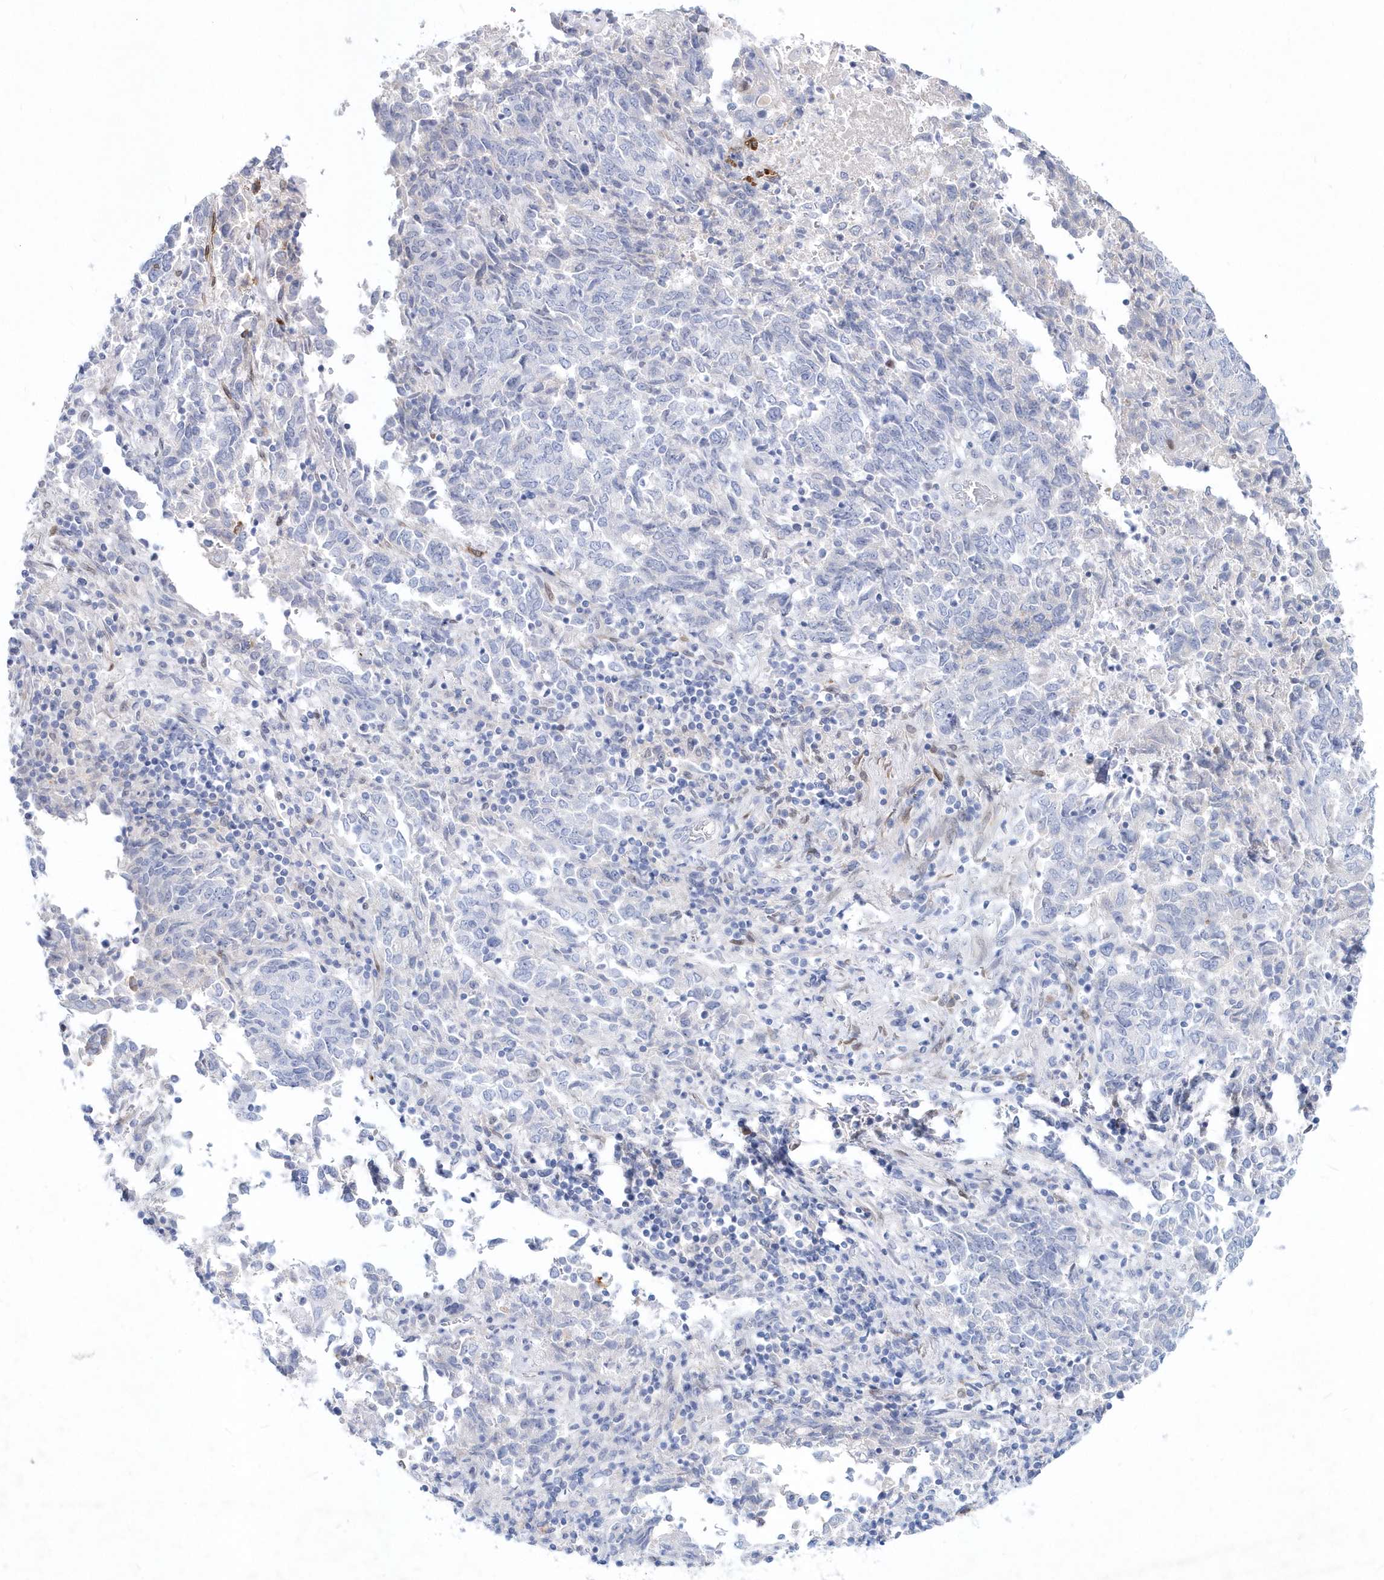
{"staining": {"intensity": "negative", "quantity": "none", "location": "none"}, "tissue": "endometrial cancer", "cell_type": "Tumor cells", "image_type": "cancer", "snomed": [{"axis": "morphology", "description": "Adenocarcinoma, NOS"}, {"axis": "topography", "description": "Endometrium"}], "caption": "High power microscopy photomicrograph of an immunohistochemistry (IHC) micrograph of endometrial cancer (adenocarcinoma), revealing no significant staining in tumor cells.", "gene": "SPINK7", "patient": {"sex": "female", "age": 80}}